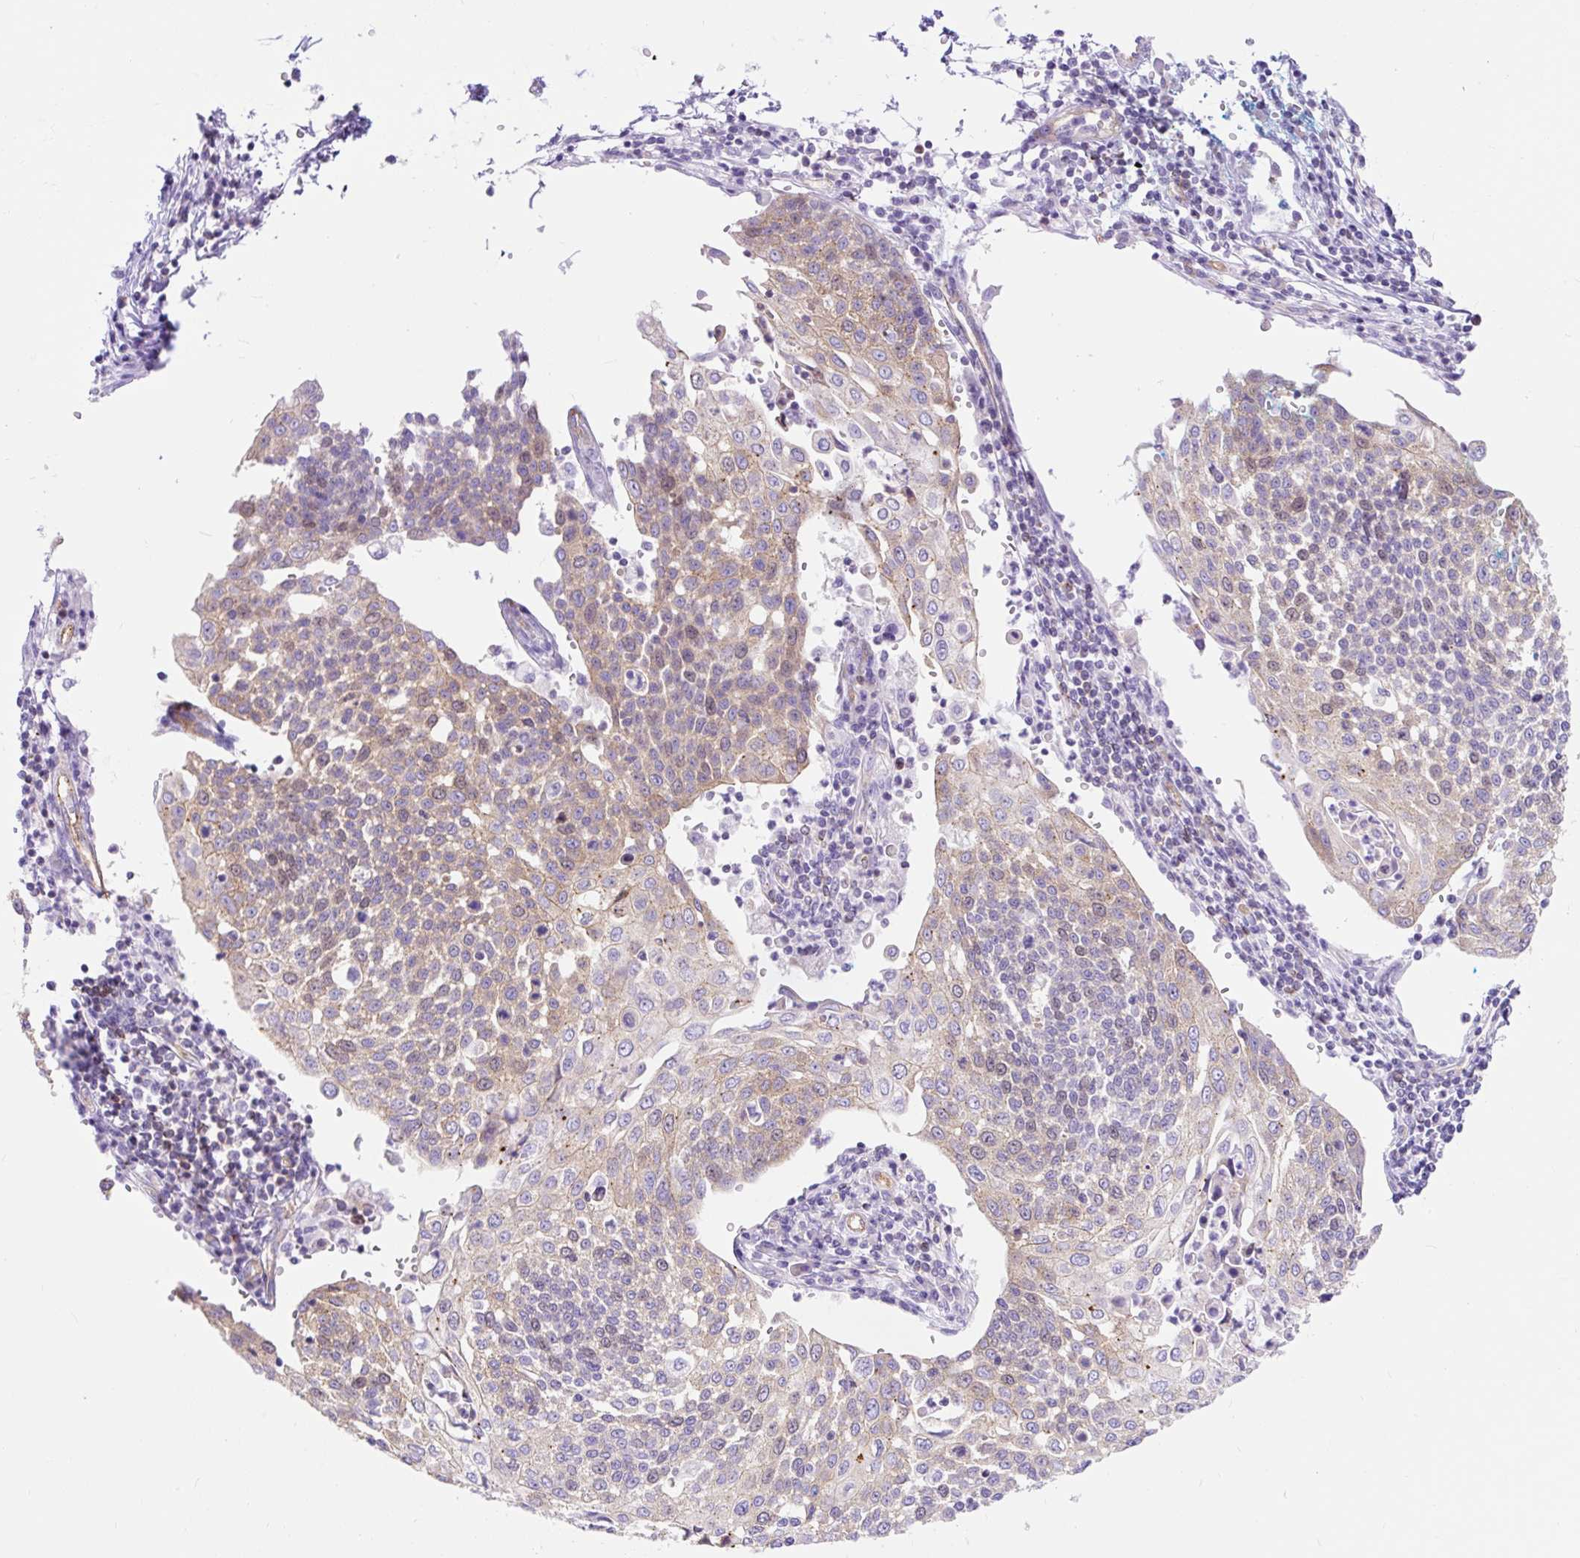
{"staining": {"intensity": "weak", "quantity": ">75%", "location": "cytoplasmic/membranous,nuclear"}, "tissue": "cervical cancer", "cell_type": "Tumor cells", "image_type": "cancer", "snomed": [{"axis": "morphology", "description": "Squamous cell carcinoma, NOS"}, {"axis": "topography", "description": "Cervix"}], "caption": "Immunohistochemical staining of human cervical cancer reveals low levels of weak cytoplasmic/membranous and nuclear protein staining in approximately >75% of tumor cells.", "gene": "HIP1R", "patient": {"sex": "female", "age": 34}}